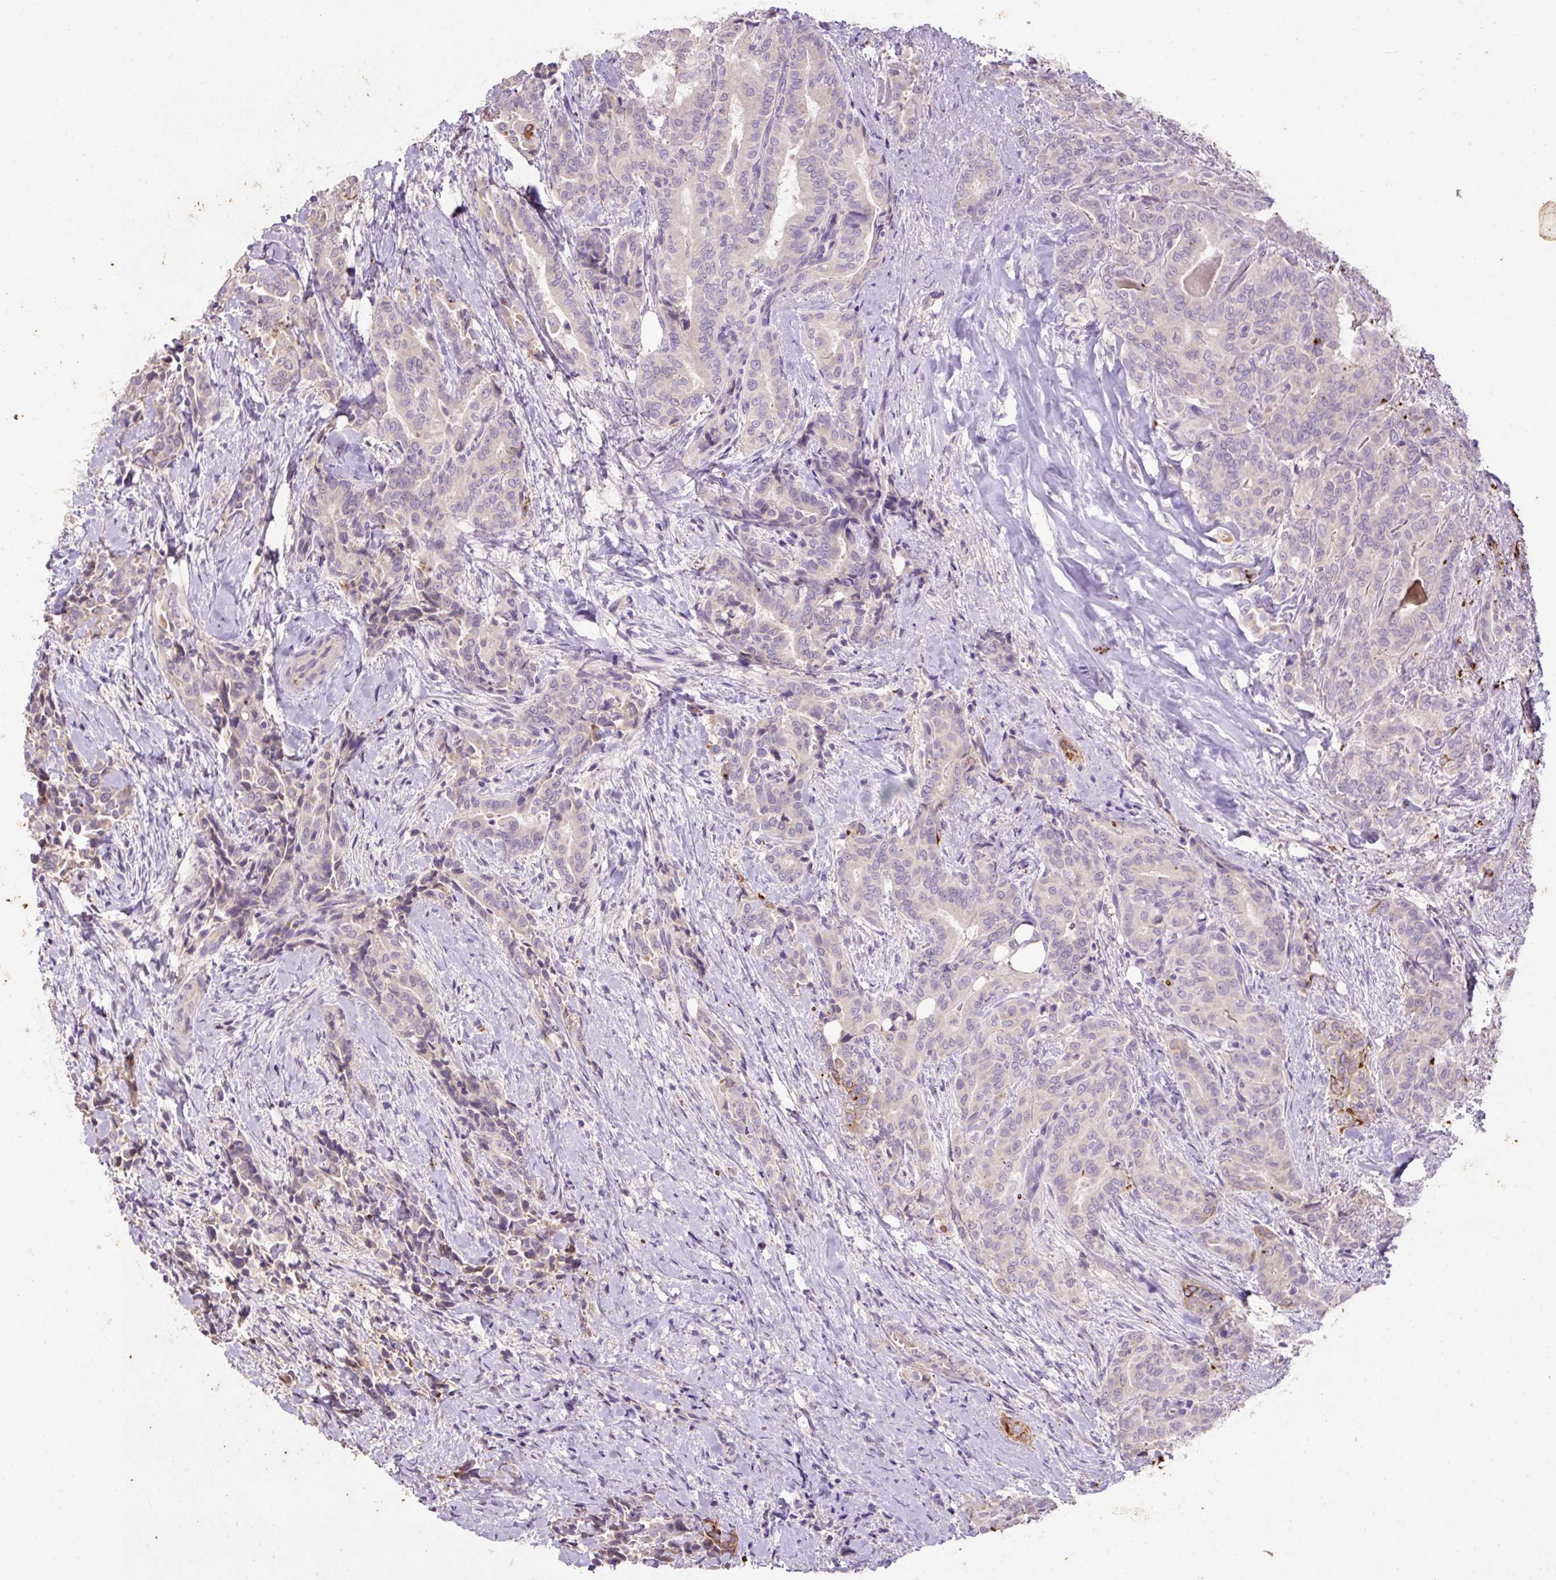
{"staining": {"intensity": "negative", "quantity": "none", "location": "none"}, "tissue": "thyroid cancer", "cell_type": "Tumor cells", "image_type": "cancer", "snomed": [{"axis": "morphology", "description": "Papillary adenocarcinoma, NOS"}, {"axis": "topography", "description": "Thyroid gland"}], "caption": "Micrograph shows no significant protein positivity in tumor cells of papillary adenocarcinoma (thyroid).", "gene": "LRTM2", "patient": {"sex": "male", "age": 61}}